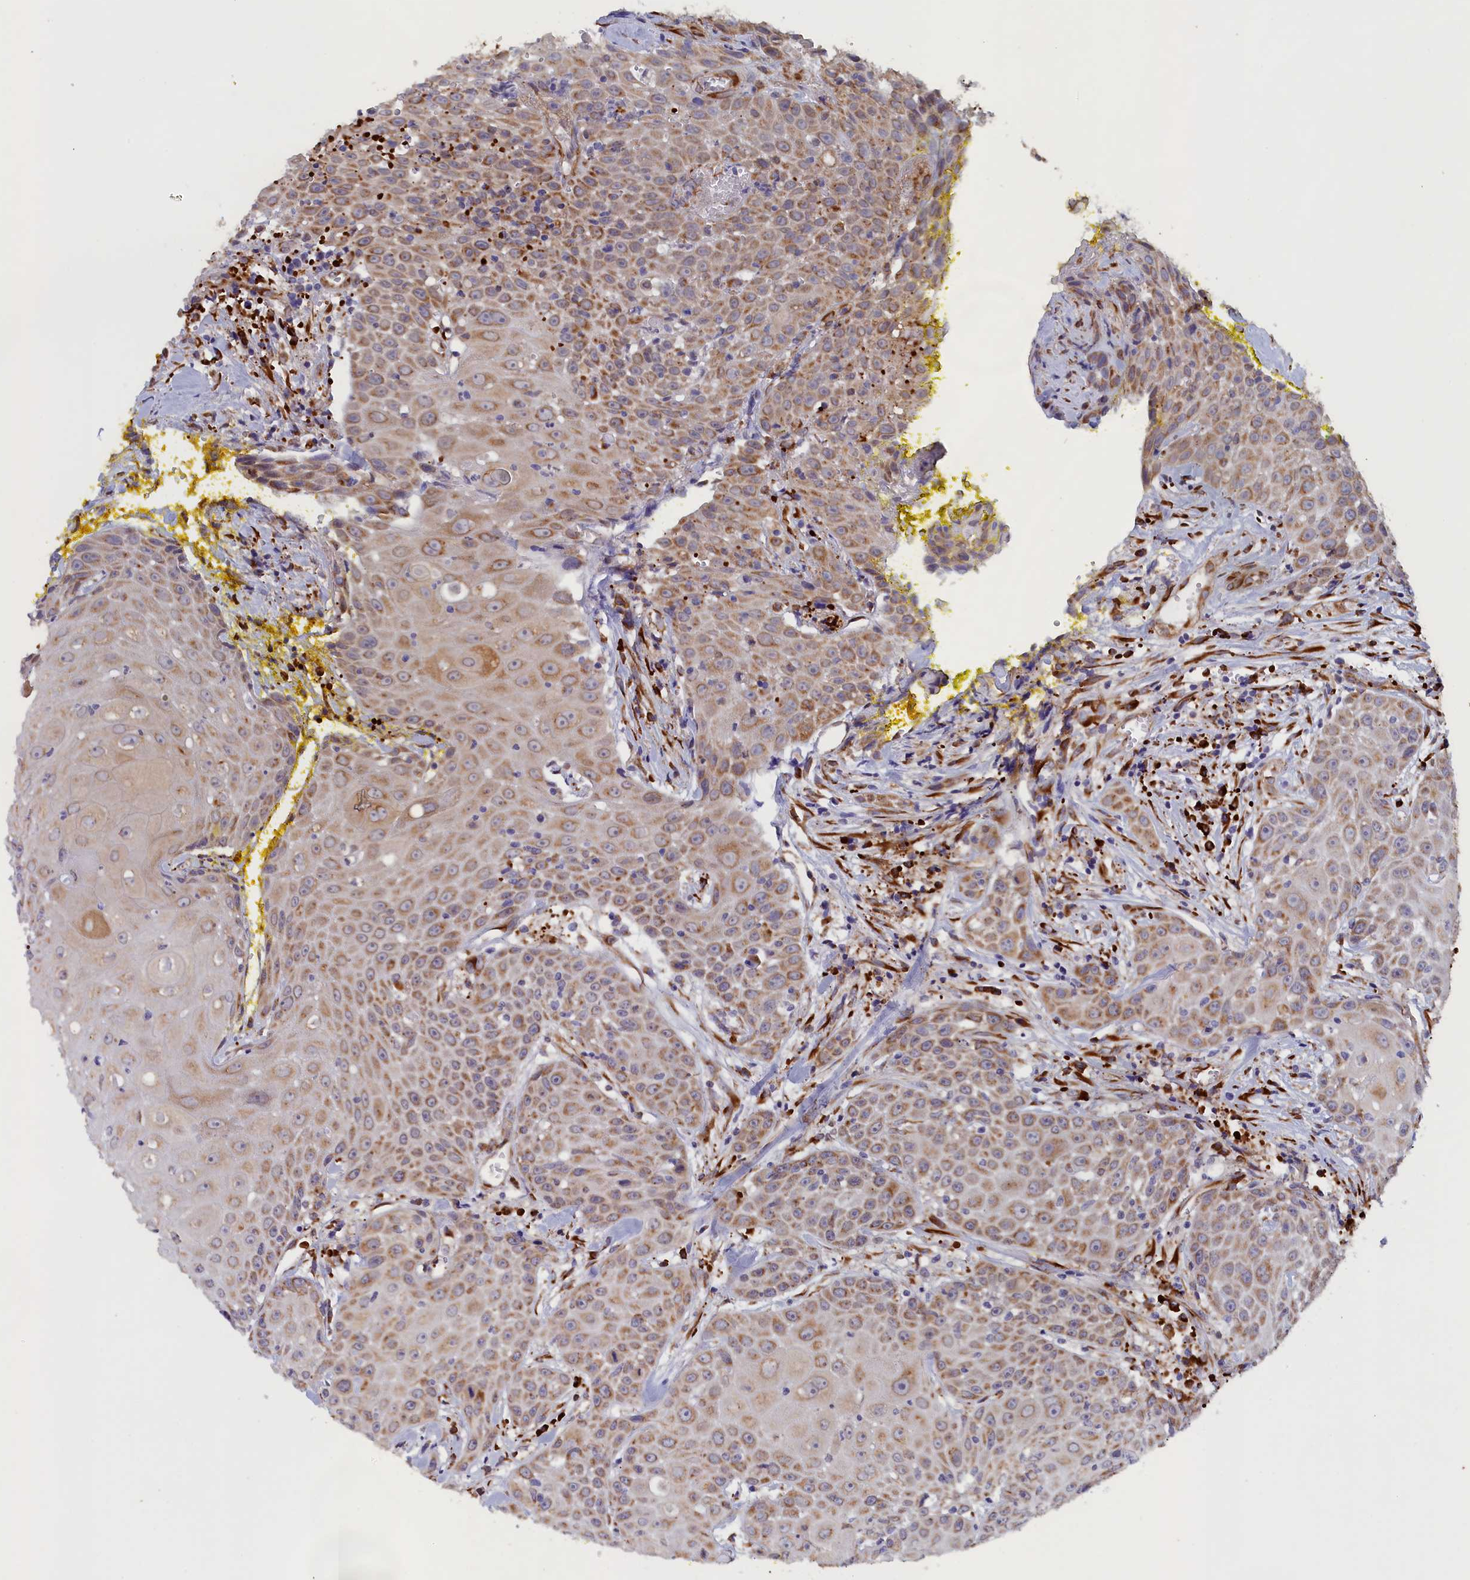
{"staining": {"intensity": "moderate", "quantity": "25%-75%", "location": "cytoplasmic/membranous"}, "tissue": "head and neck cancer", "cell_type": "Tumor cells", "image_type": "cancer", "snomed": [{"axis": "morphology", "description": "Squamous cell carcinoma, NOS"}, {"axis": "topography", "description": "Oral tissue"}, {"axis": "topography", "description": "Head-Neck"}], "caption": "Brown immunohistochemical staining in human head and neck squamous cell carcinoma shows moderate cytoplasmic/membranous expression in approximately 25%-75% of tumor cells.", "gene": "CCDC68", "patient": {"sex": "female", "age": 82}}